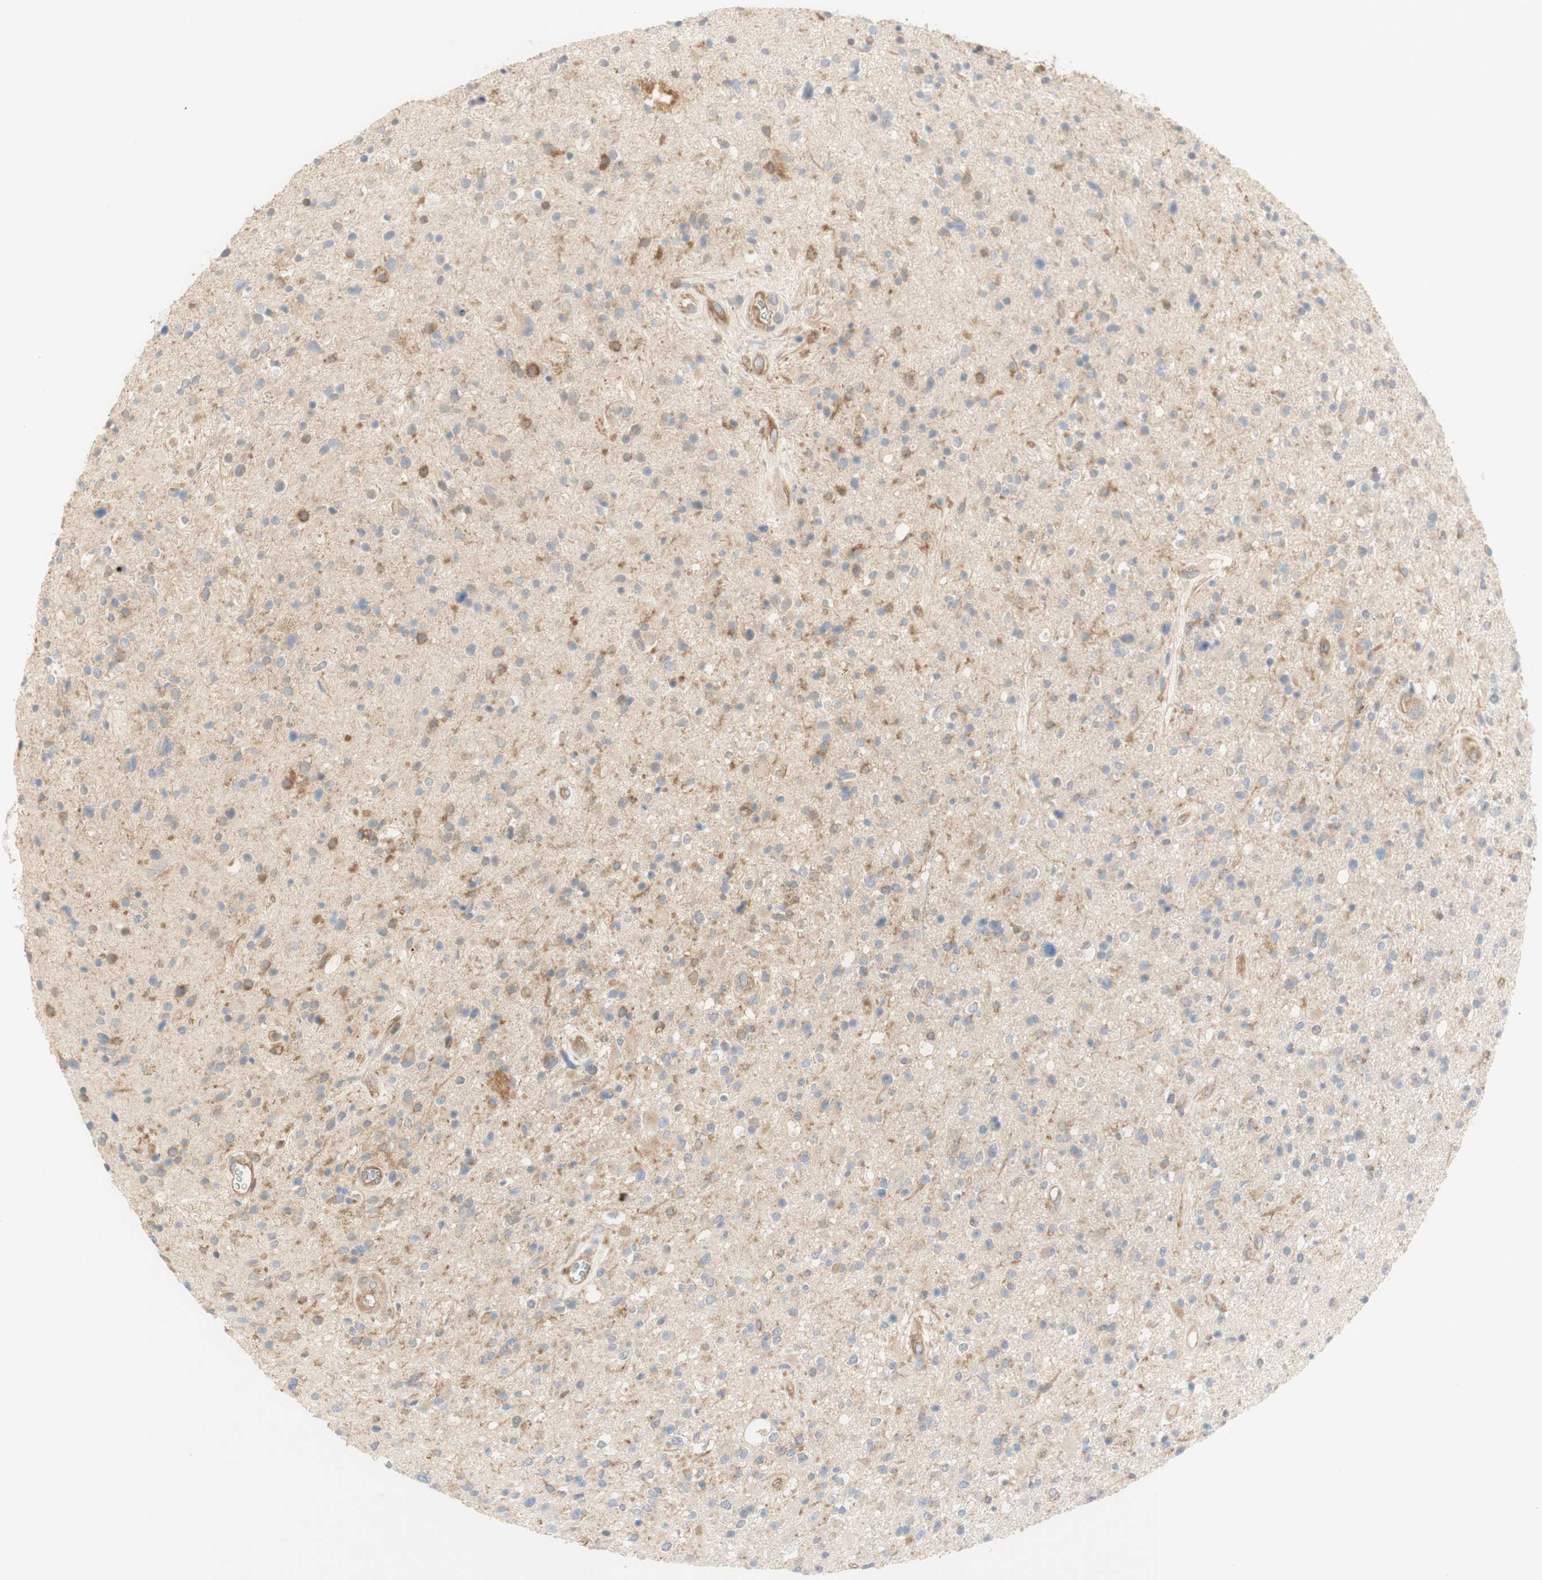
{"staining": {"intensity": "moderate", "quantity": "<25%", "location": "cytoplasmic/membranous"}, "tissue": "glioma", "cell_type": "Tumor cells", "image_type": "cancer", "snomed": [{"axis": "morphology", "description": "Glioma, malignant, High grade"}, {"axis": "topography", "description": "Brain"}], "caption": "An IHC image of neoplastic tissue is shown. Protein staining in brown shows moderate cytoplasmic/membranous positivity in glioma within tumor cells.", "gene": "IKBKG", "patient": {"sex": "male", "age": 33}}